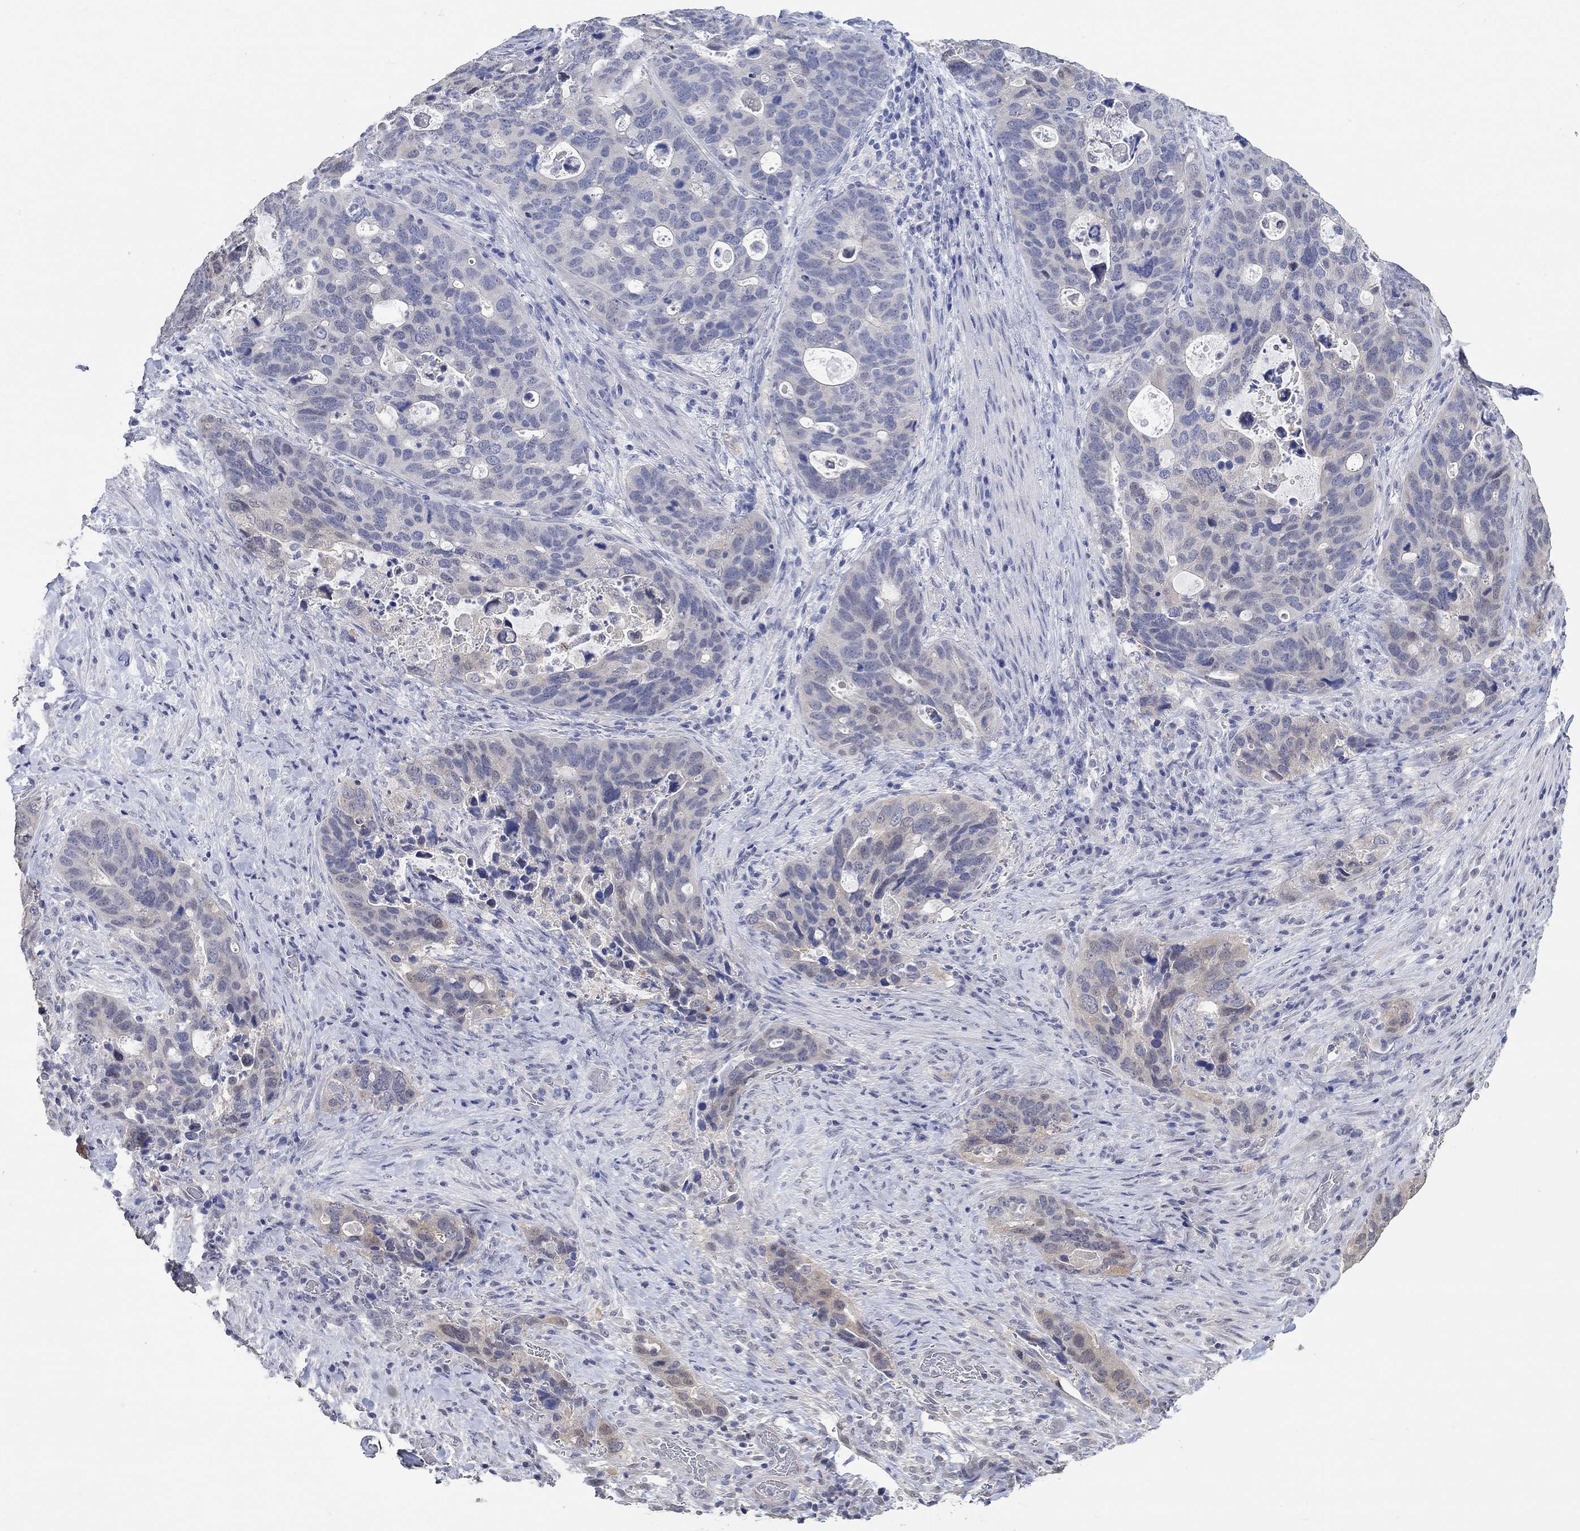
{"staining": {"intensity": "weak", "quantity": "<25%", "location": "cytoplasmic/membranous"}, "tissue": "stomach cancer", "cell_type": "Tumor cells", "image_type": "cancer", "snomed": [{"axis": "morphology", "description": "Adenocarcinoma, NOS"}, {"axis": "topography", "description": "Stomach"}], "caption": "There is no significant expression in tumor cells of stomach cancer. (Immunohistochemistry (ihc), brightfield microscopy, high magnification).", "gene": "PNMA5", "patient": {"sex": "male", "age": 54}}